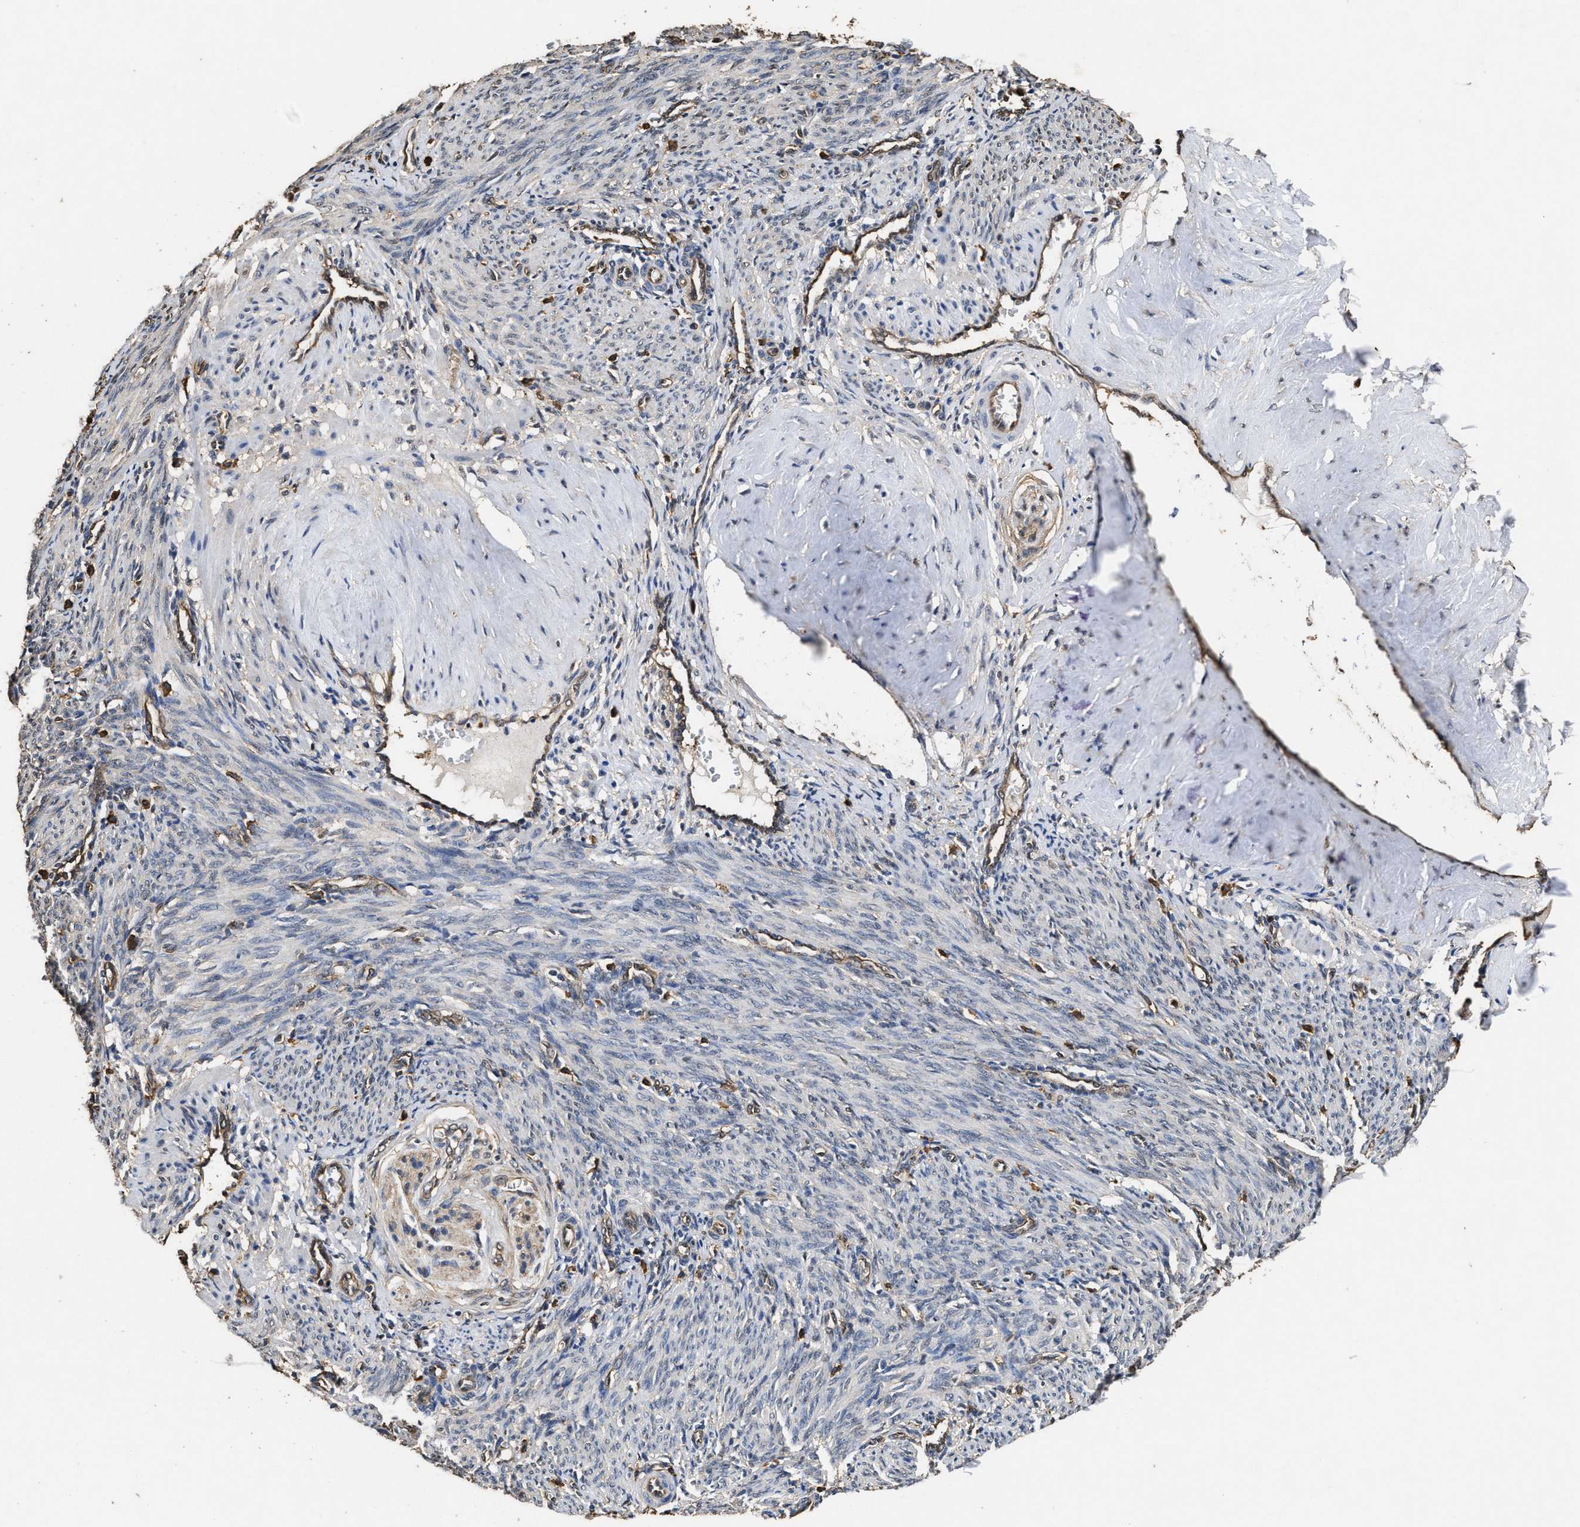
{"staining": {"intensity": "negative", "quantity": "none", "location": "none"}, "tissue": "smooth muscle", "cell_type": "Smooth muscle cells", "image_type": "normal", "snomed": [{"axis": "morphology", "description": "Normal tissue, NOS"}, {"axis": "topography", "description": "Endometrium"}], "caption": "Smooth muscle was stained to show a protein in brown. There is no significant positivity in smooth muscle cells.", "gene": "YWHAE", "patient": {"sex": "female", "age": 33}}